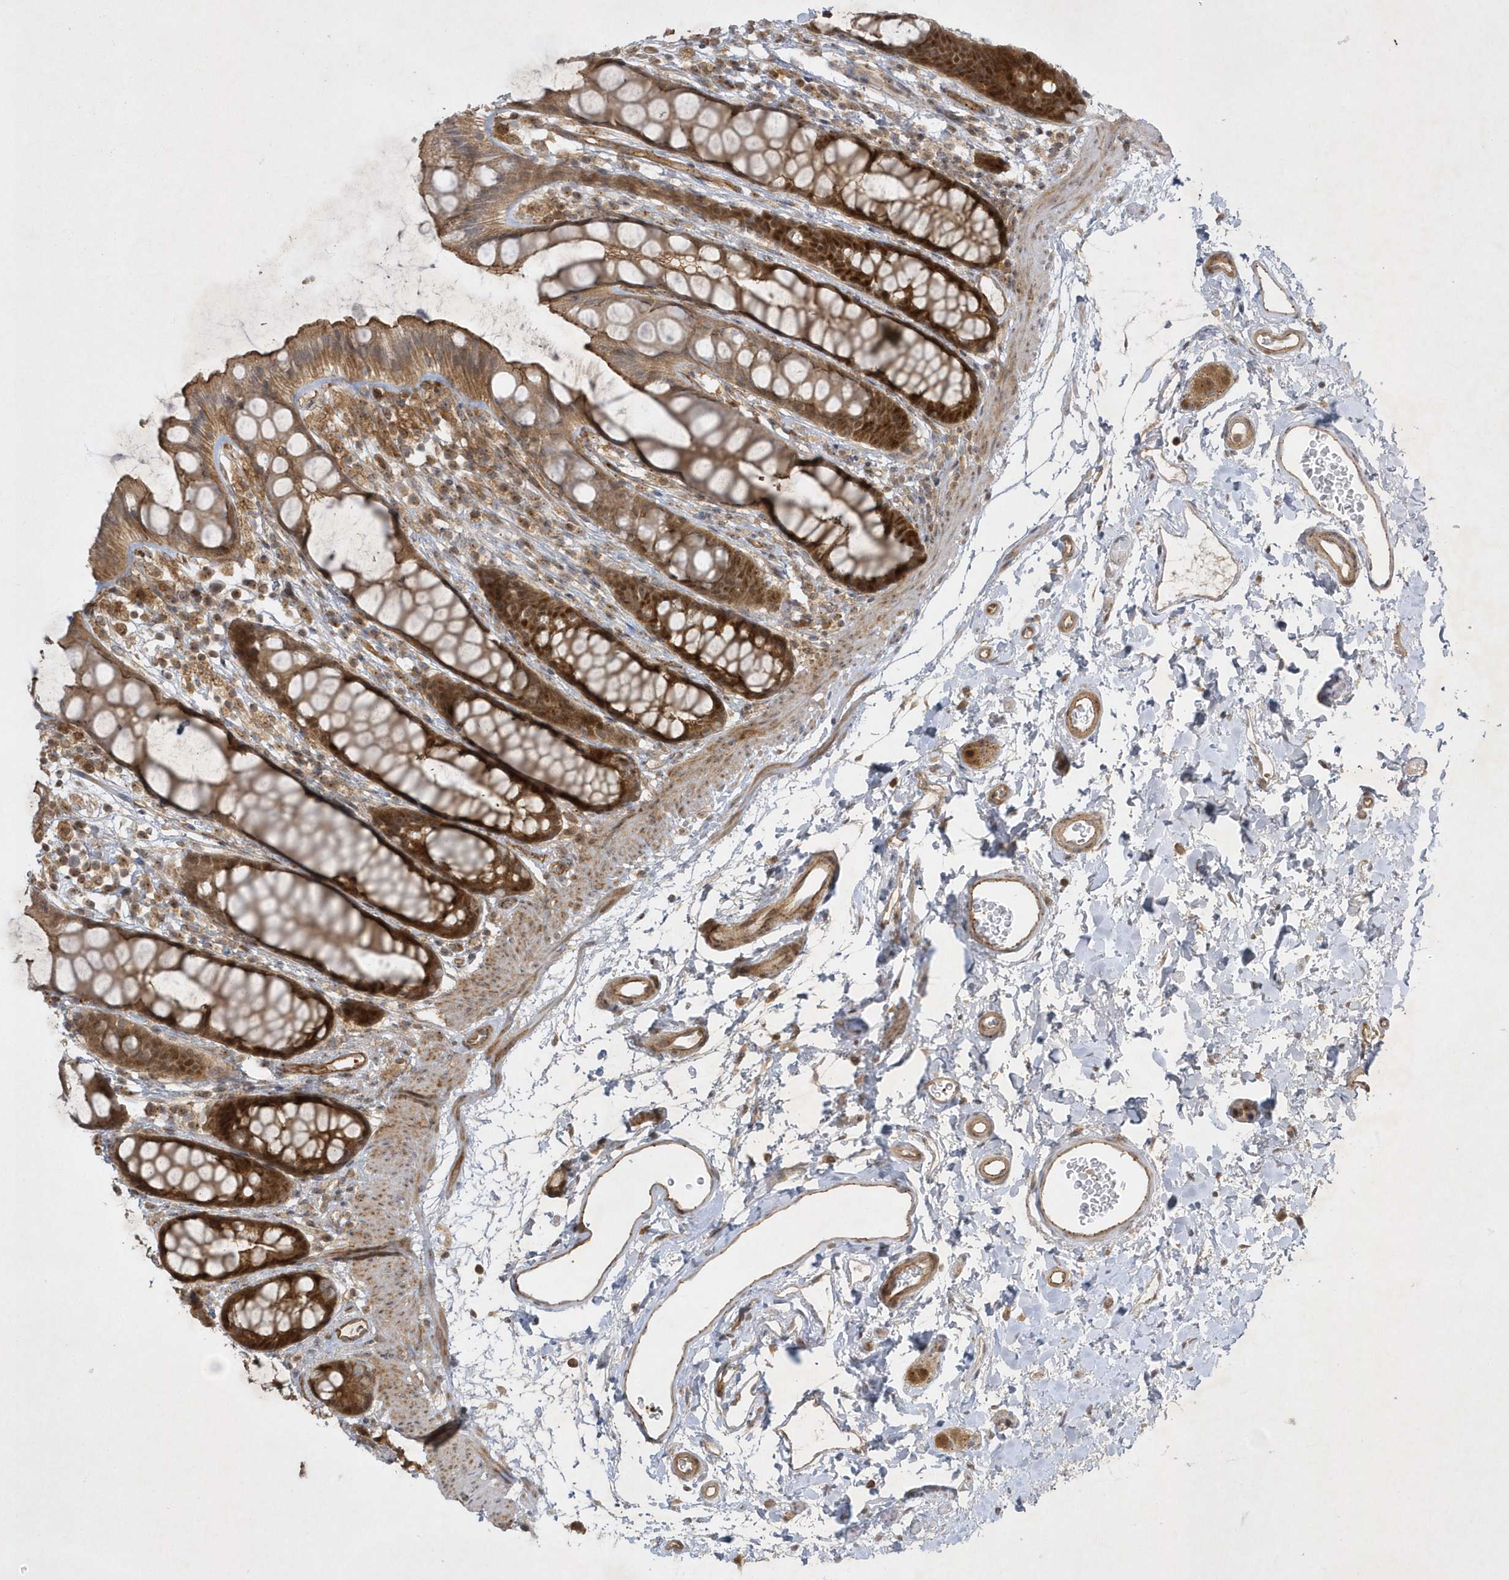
{"staining": {"intensity": "moderate", "quantity": ">75%", "location": "cytoplasmic/membranous,nuclear"}, "tissue": "rectum", "cell_type": "Glandular cells", "image_type": "normal", "snomed": [{"axis": "morphology", "description": "Normal tissue, NOS"}, {"axis": "topography", "description": "Rectum"}], "caption": "High-magnification brightfield microscopy of normal rectum stained with DAB (3,3'-diaminobenzidine) (brown) and counterstained with hematoxylin (blue). glandular cells exhibit moderate cytoplasmic/membranous,nuclear expression is appreciated in about>75% of cells.", "gene": "NAF1", "patient": {"sex": "female", "age": 65}}